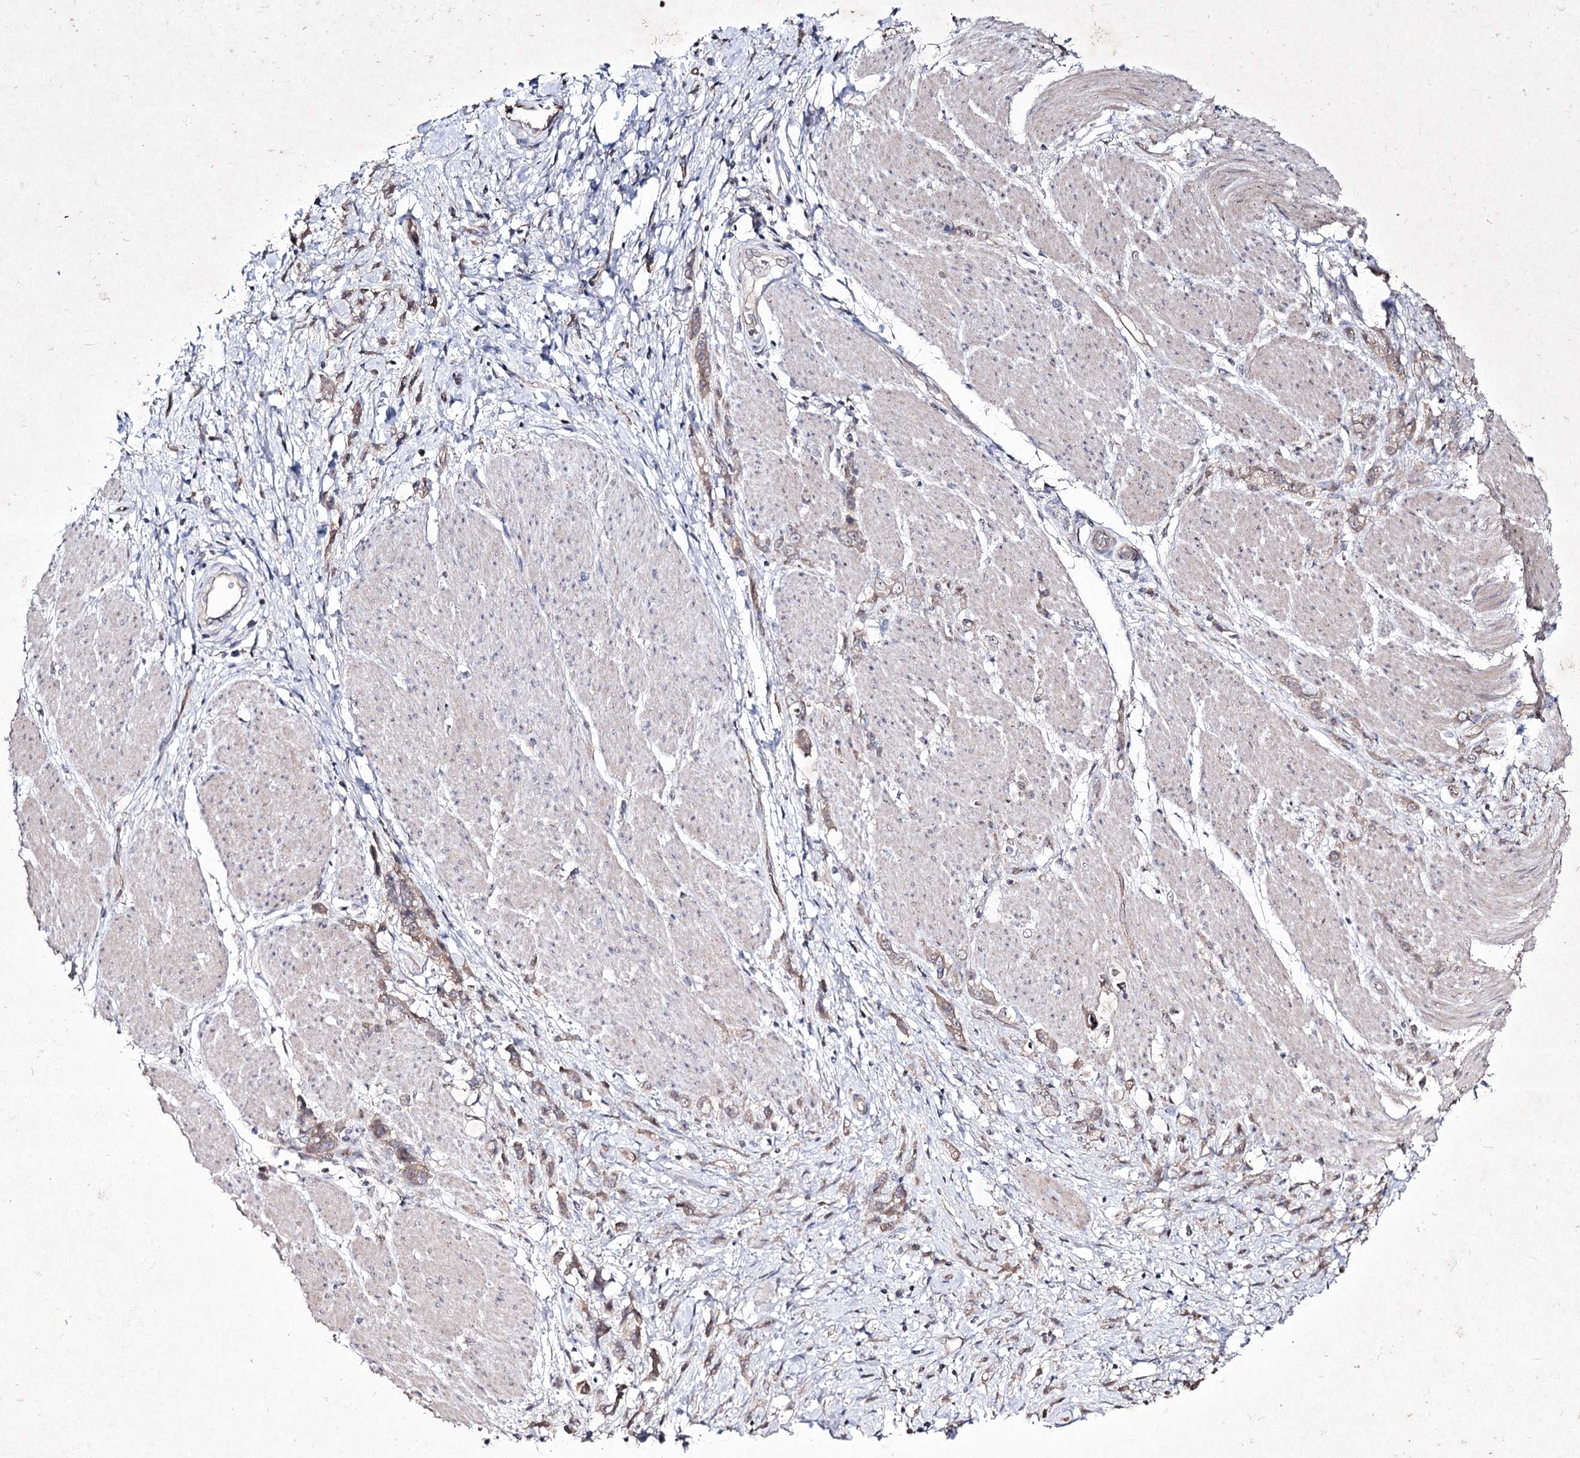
{"staining": {"intensity": "weak", "quantity": "25%-75%", "location": "cytoplasmic/membranous"}, "tissue": "stomach cancer", "cell_type": "Tumor cells", "image_type": "cancer", "snomed": [{"axis": "morphology", "description": "Adenocarcinoma, NOS"}, {"axis": "topography", "description": "Stomach"}], "caption": "Protein staining reveals weak cytoplasmic/membranous expression in about 25%-75% of tumor cells in stomach cancer (adenocarcinoma). (Brightfield microscopy of DAB IHC at high magnification).", "gene": "SEMA4G", "patient": {"sex": "female", "age": 60}}